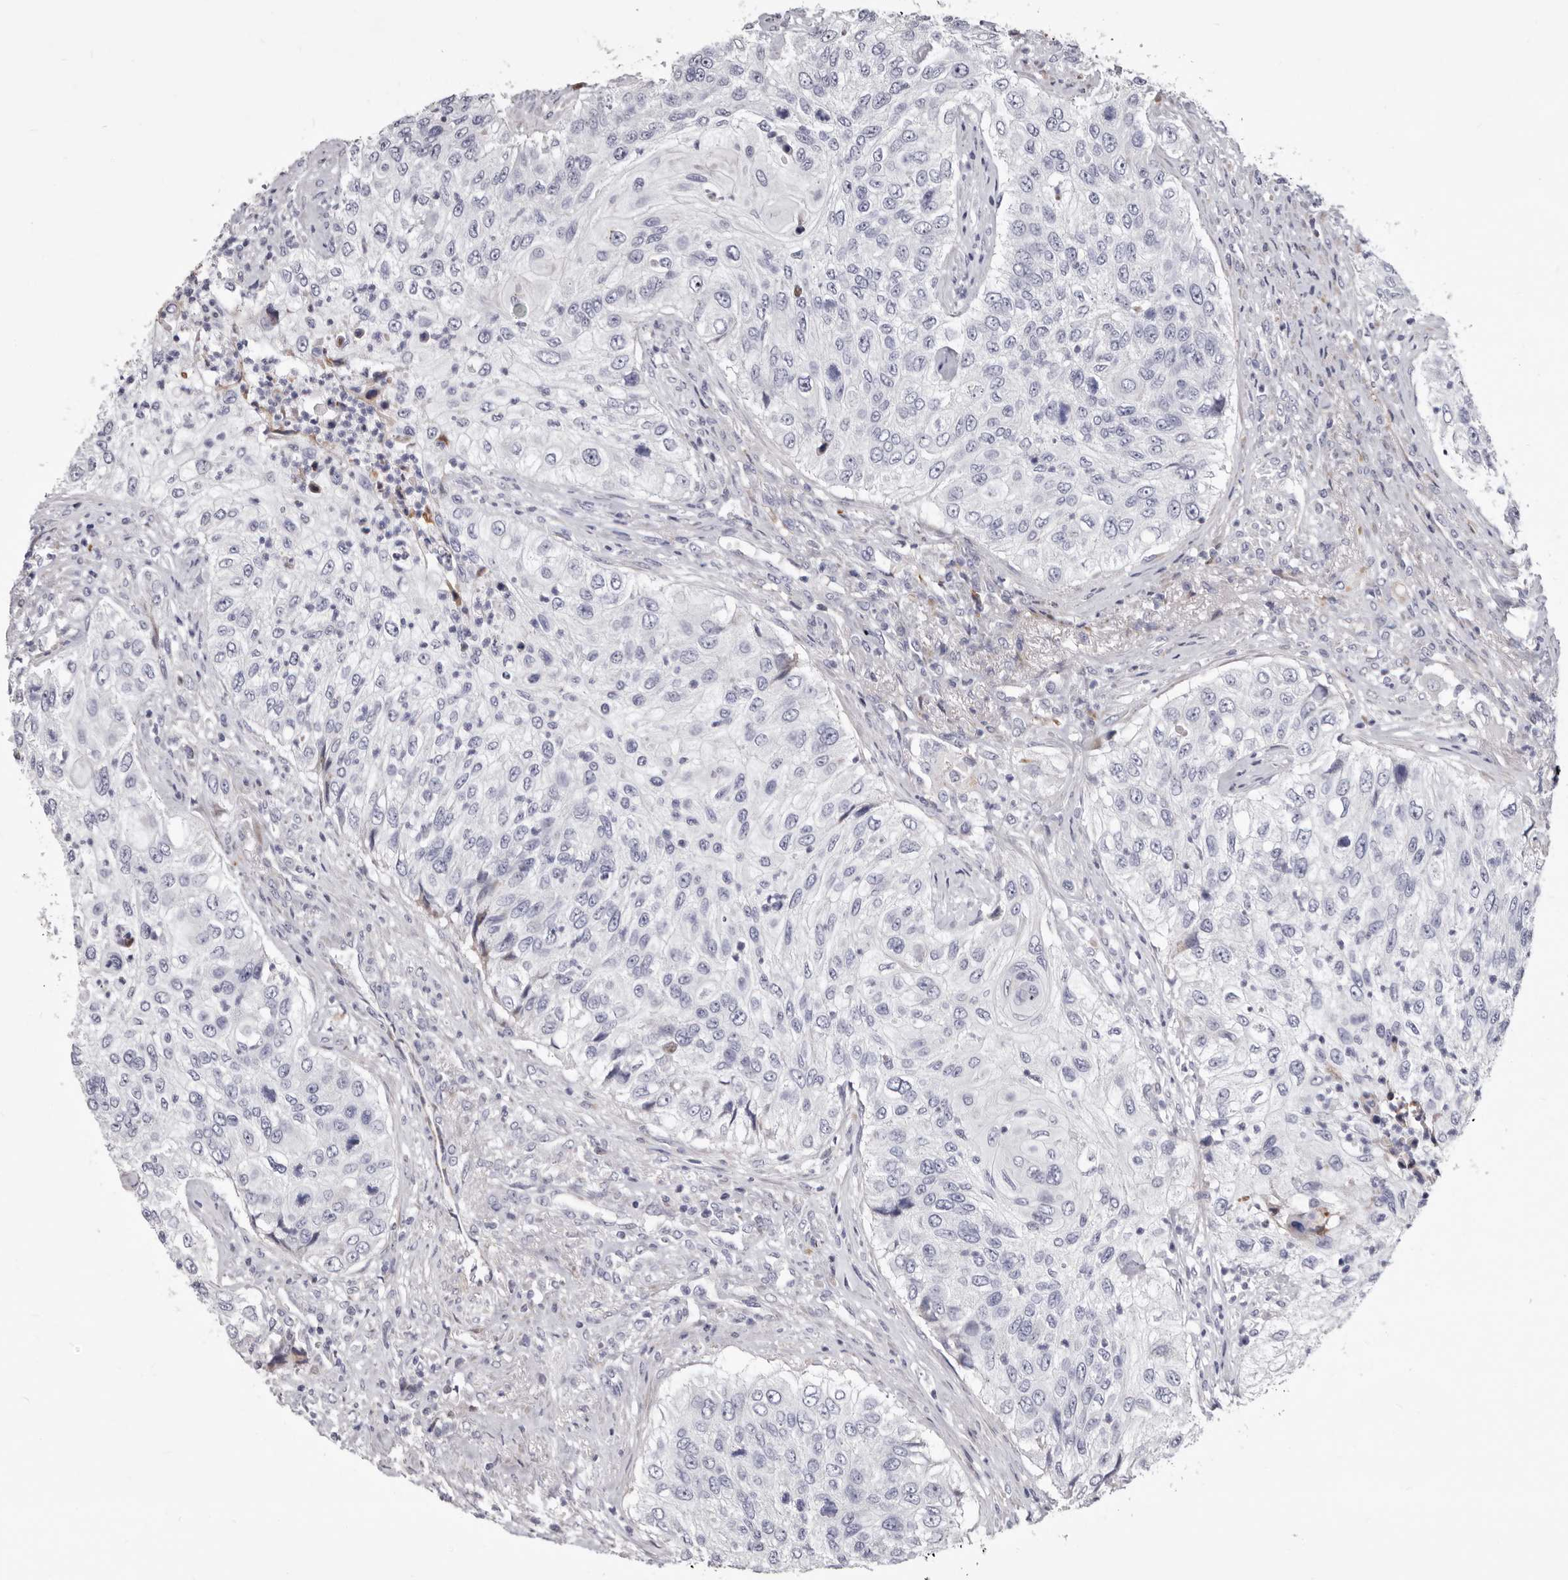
{"staining": {"intensity": "negative", "quantity": "none", "location": "none"}, "tissue": "urothelial cancer", "cell_type": "Tumor cells", "image_type": "cancer", "snomed": [{"axis": "morphology", "description": "Urothelial carcinoma, High grade"}, {"axis": "topography", "description": "Urinary bladder"}], "caption": "A histopathology image of urothelial cancer stained for a protein displays no brown staining in tumor cells.", "gene": "NUBPL", "patient": {"sex": "female", "age": 60}}